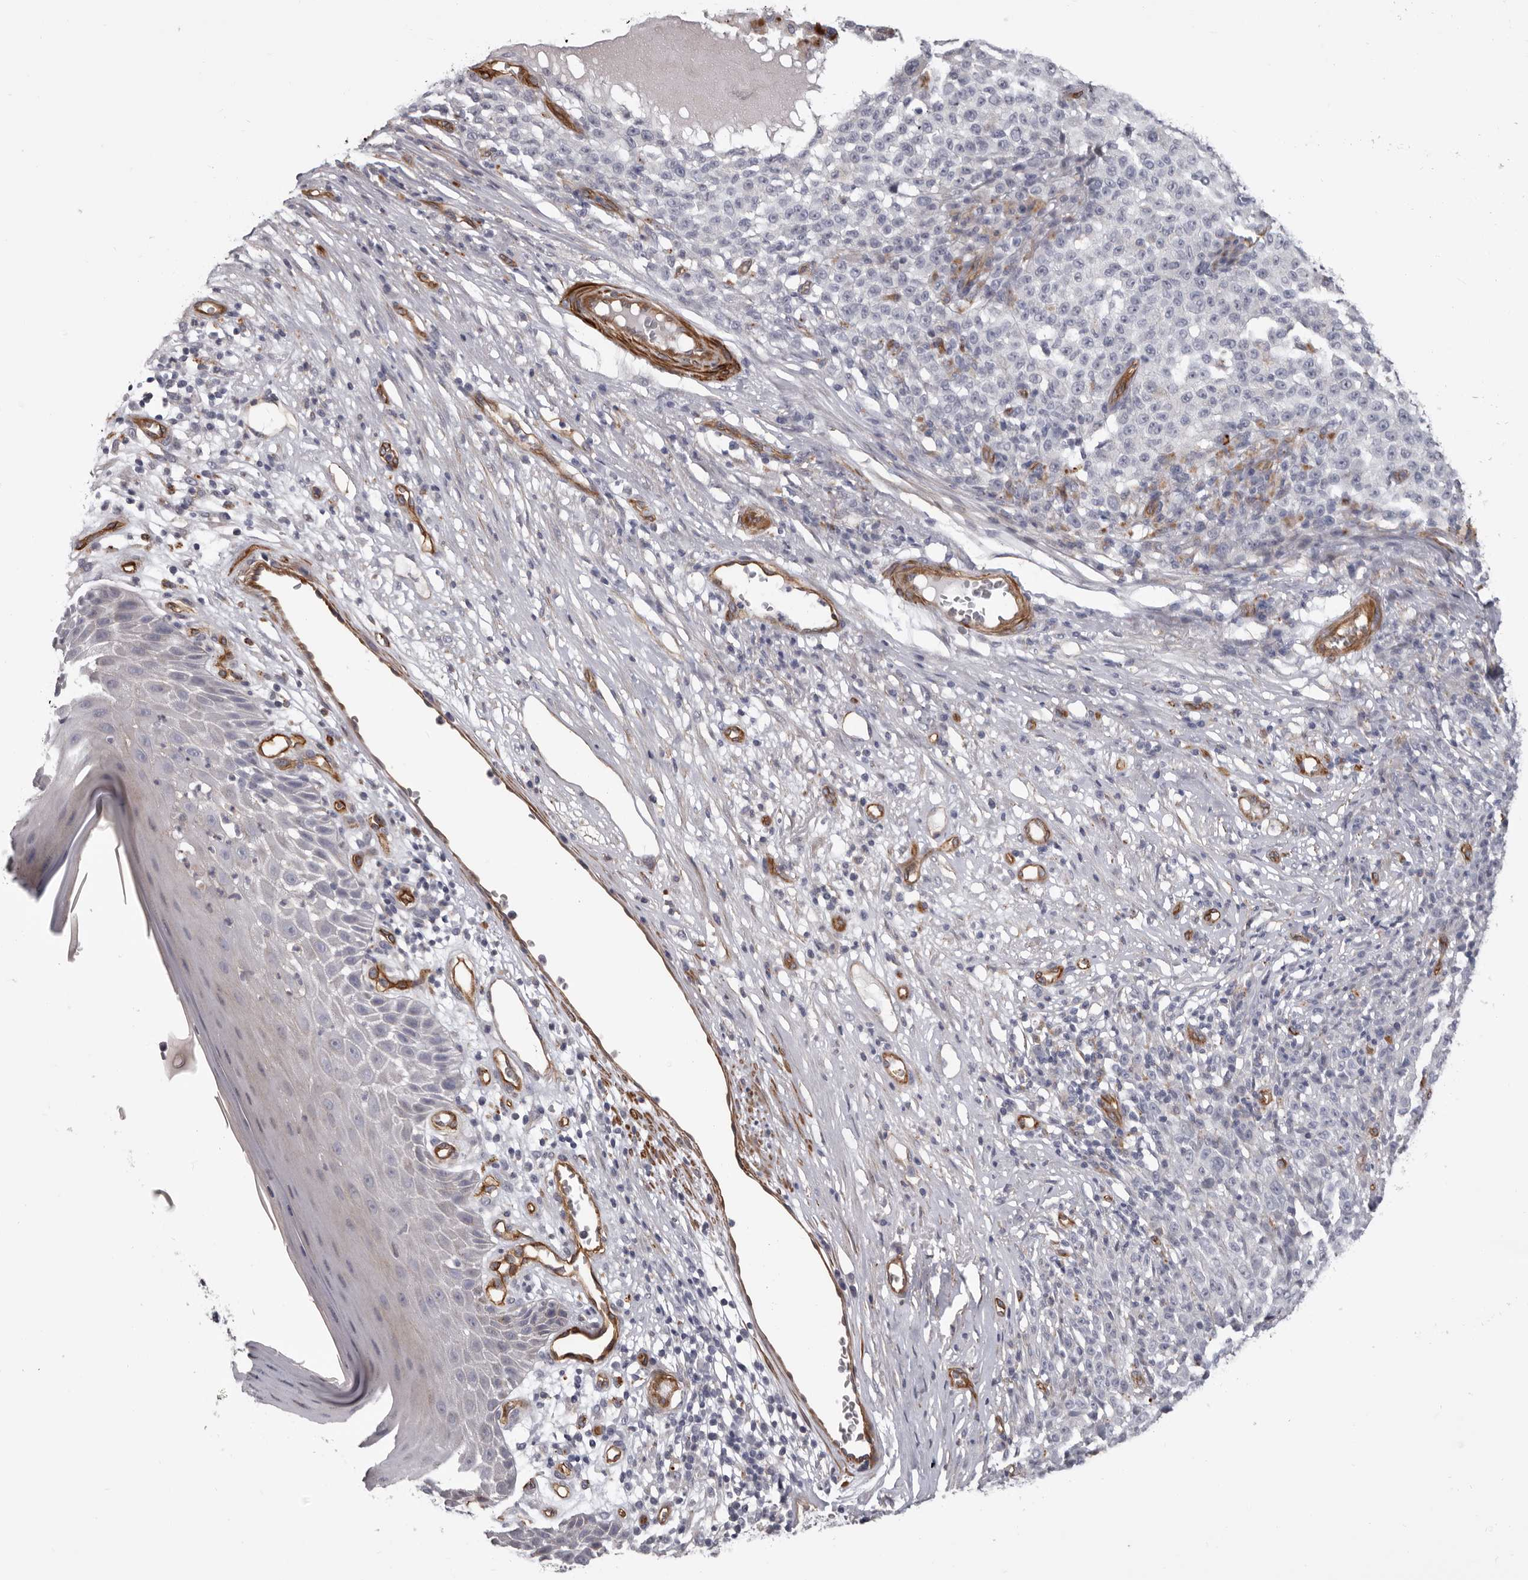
{"staining": {"intensity": "negative", "quantity": "none", "location": "none"}, "tissue": "melanoma", "cell_type": "Tumor cells", "image_type": "cancer", "snomed": [{"axis": "morphology", "description": "Malignant melanoma, NOS"}, {"axis": "topography", "description": "Skin"}], "caption": "A high-resolution photomicrograph shows immunohistochemistry (IHC) staining of melanoma, which reveals no significant positivity in tumor cells.", "gene": "ADGRL4", "patient": {"sex": "female", "age": 82}}